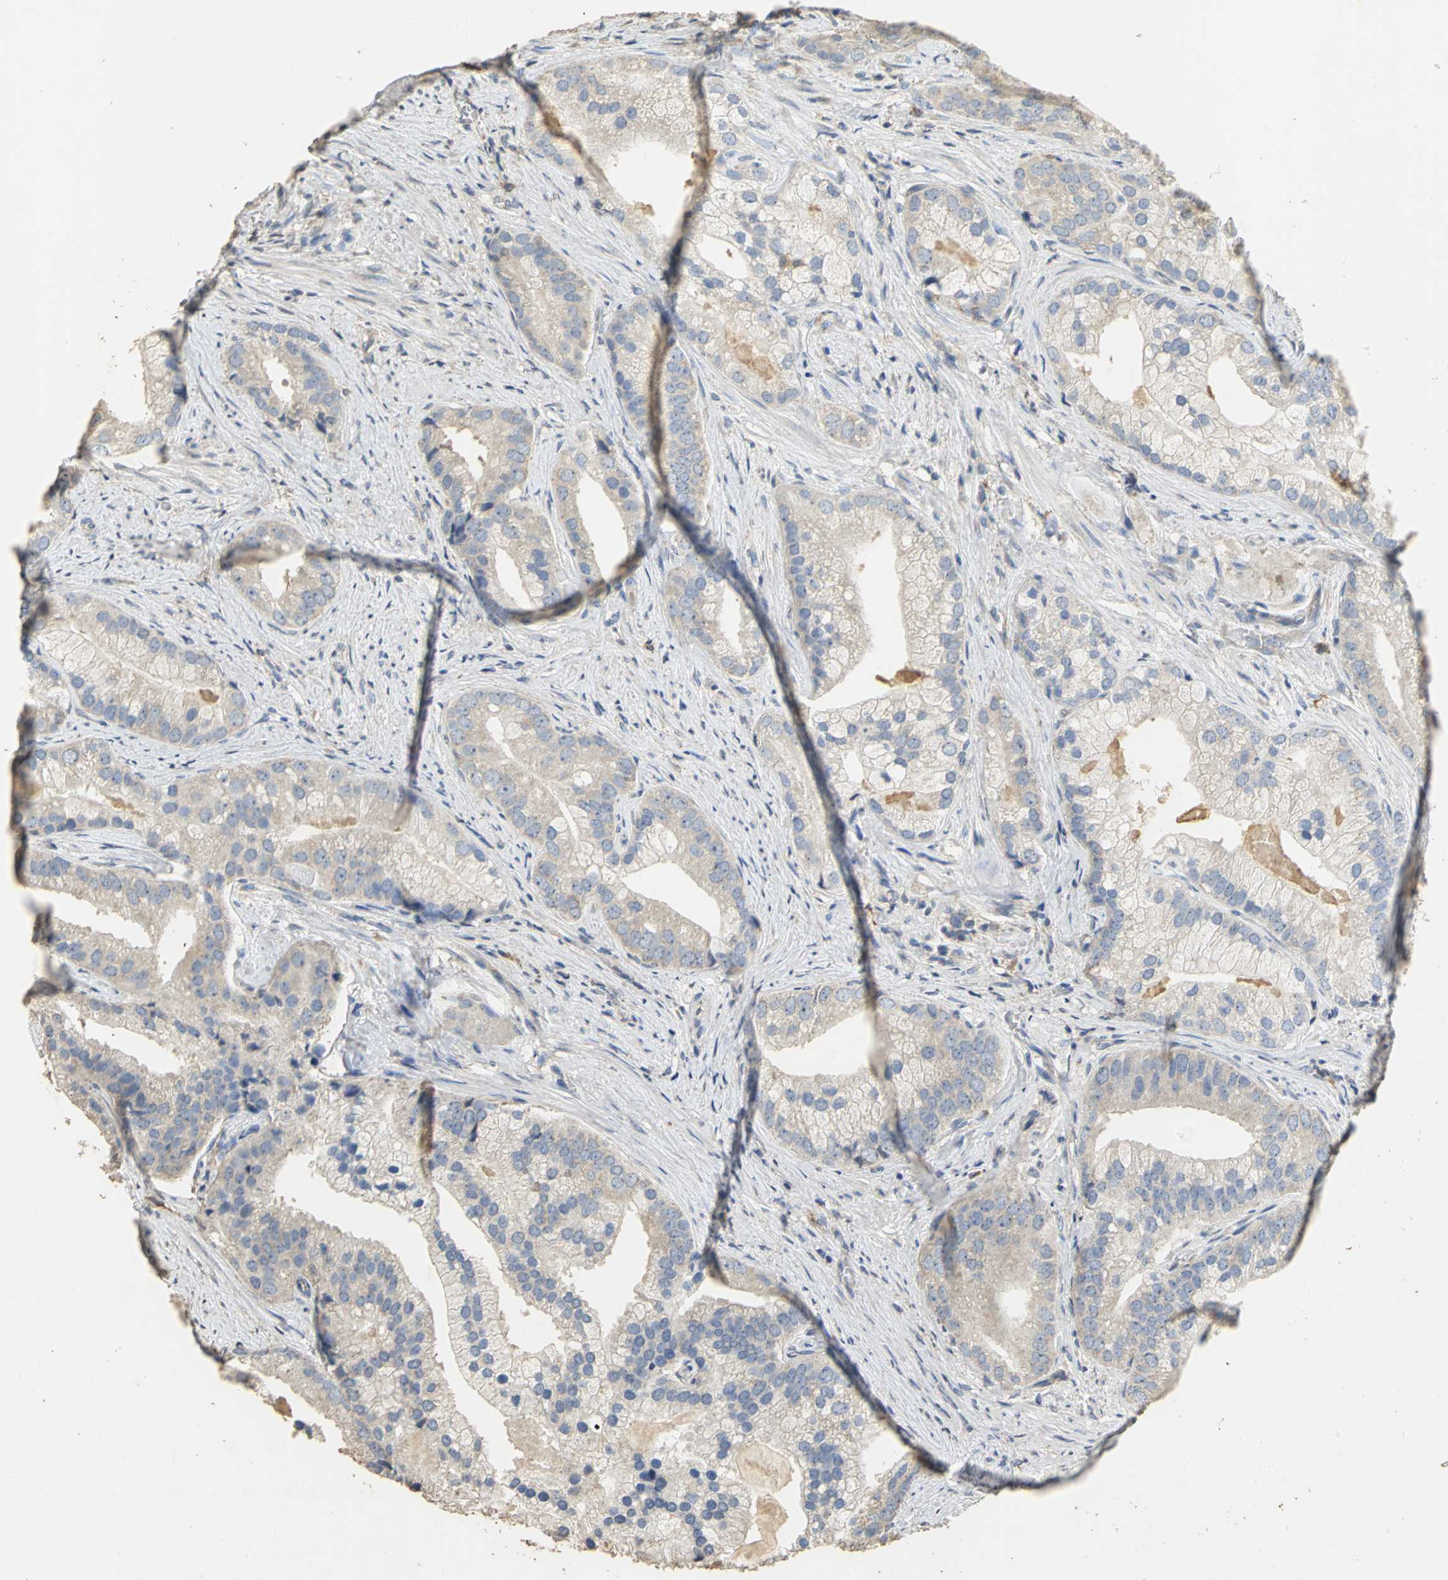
{"staining": {"intensity": "weak", "quantity": ">75%", "location": "cytoplasmic/membranous"}, "tissue": "prostate cancer", "cell_type": "Tumor cells", "image_type": "cancer", "snomed": [{"axis": "morphology", "description": "Adenocarcinoma, Low grade"}, {"axis": "topography", "description": "Prostate"}], "caption": "Protein expression analysis of human prostate cancer reveals weak cytoplasmic/membranous positivity in about >75% of tumor cells.", "gene": "ACSL4", "patient": {"sex": "male", "age": 71}}